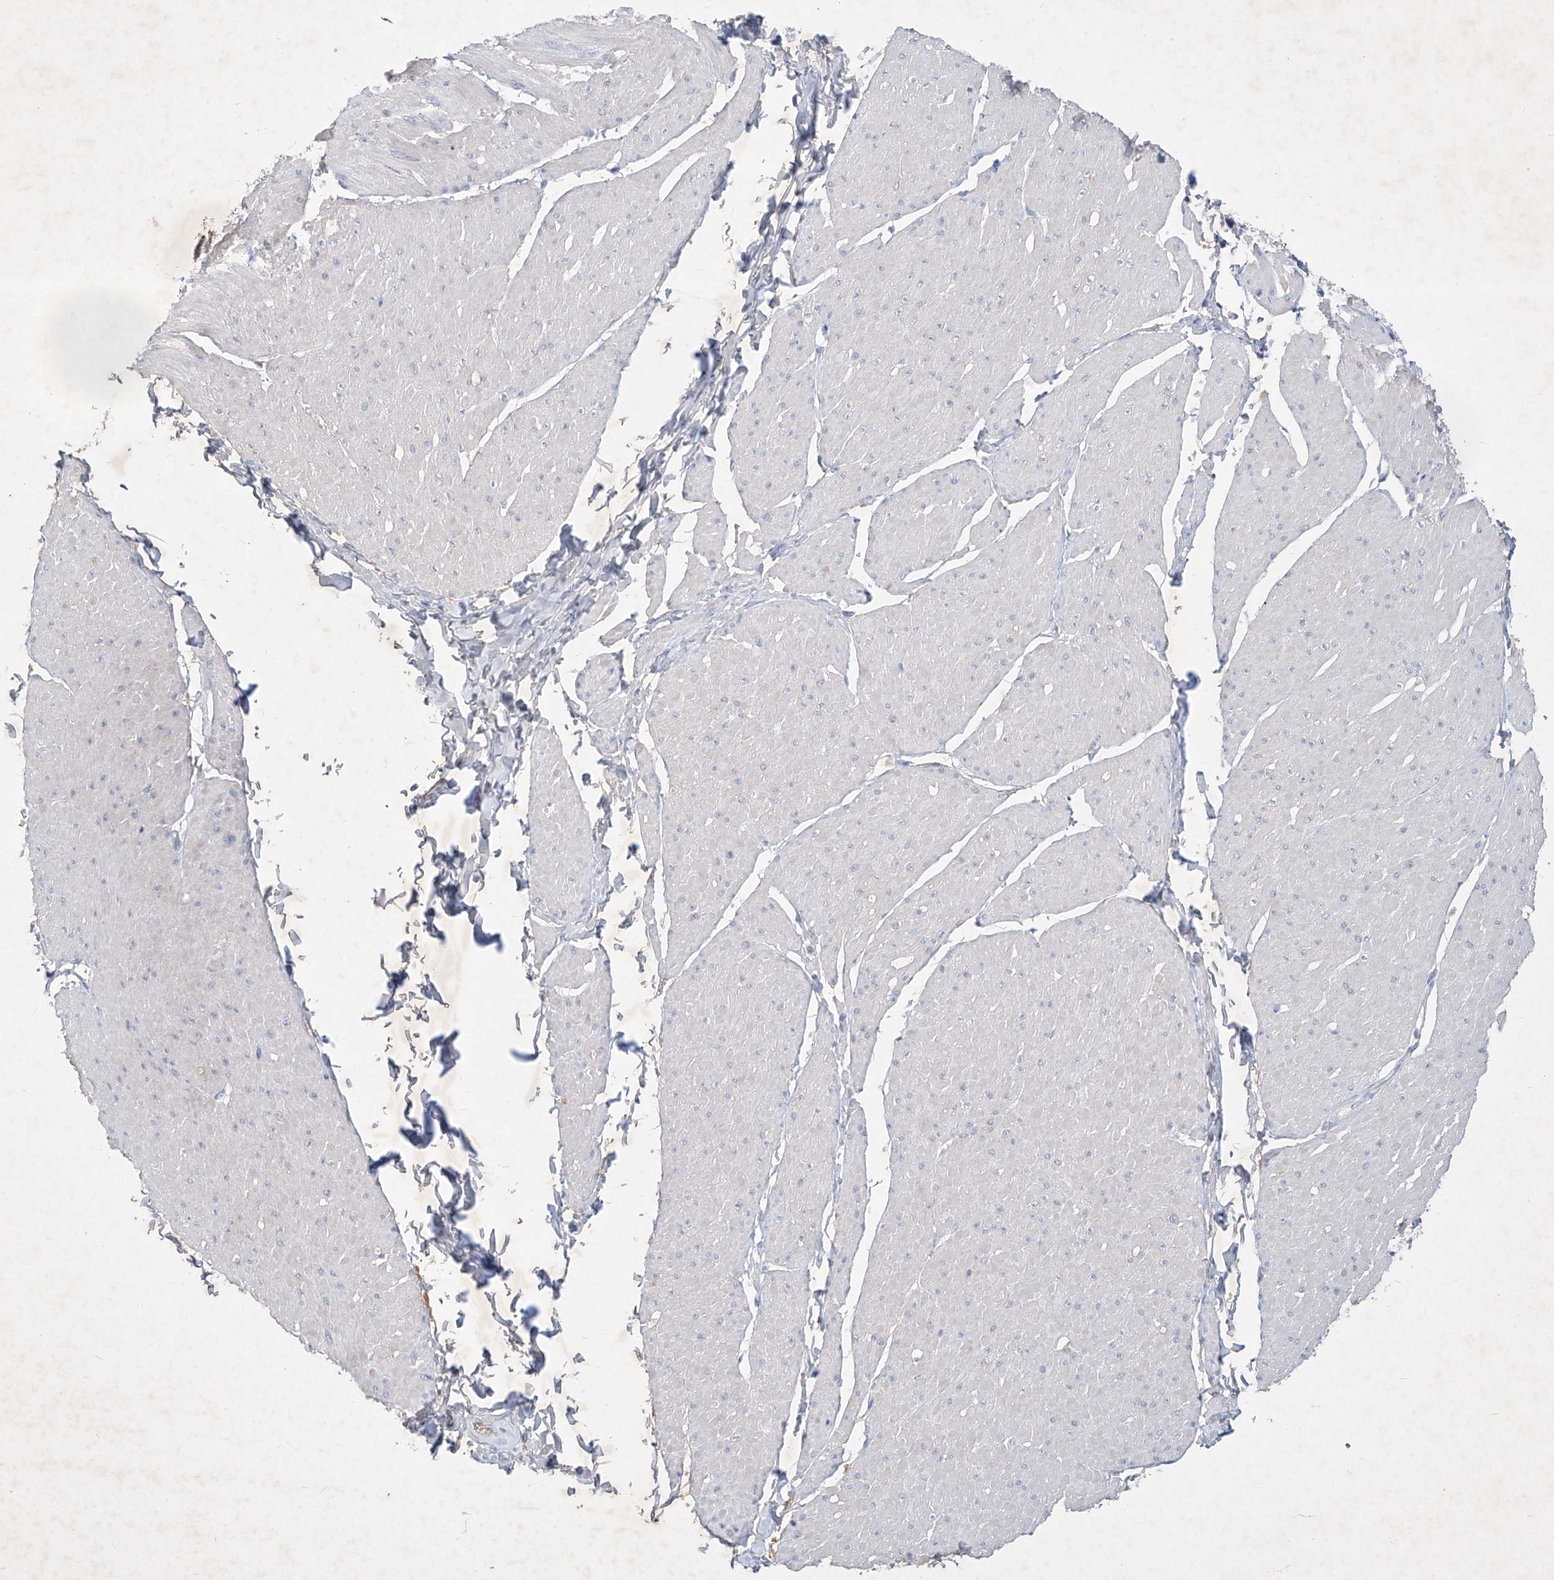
{"staining": {"intensity": "negative", "quantity": "none", "location": "none"}, "tissue": "smooth muscle", "cell_type": "Smooth muscle cells", "image_type": "normal", "snomed": [{"axis": "morphology", "description": "Urothelial carcinoma, High grade"}, {"axis": "topography", "description": "Urinary bladder"}], "caption": "Immunohistochemistry image of unremarkable smooth muscle: smooth muscle stained with DAB (3,3'-diaminobenzidine) exhibits no significant protein positivity in smooth muscle cells.", "gene": "ASNS", "patient": {"sex": "male", "age": 46}}